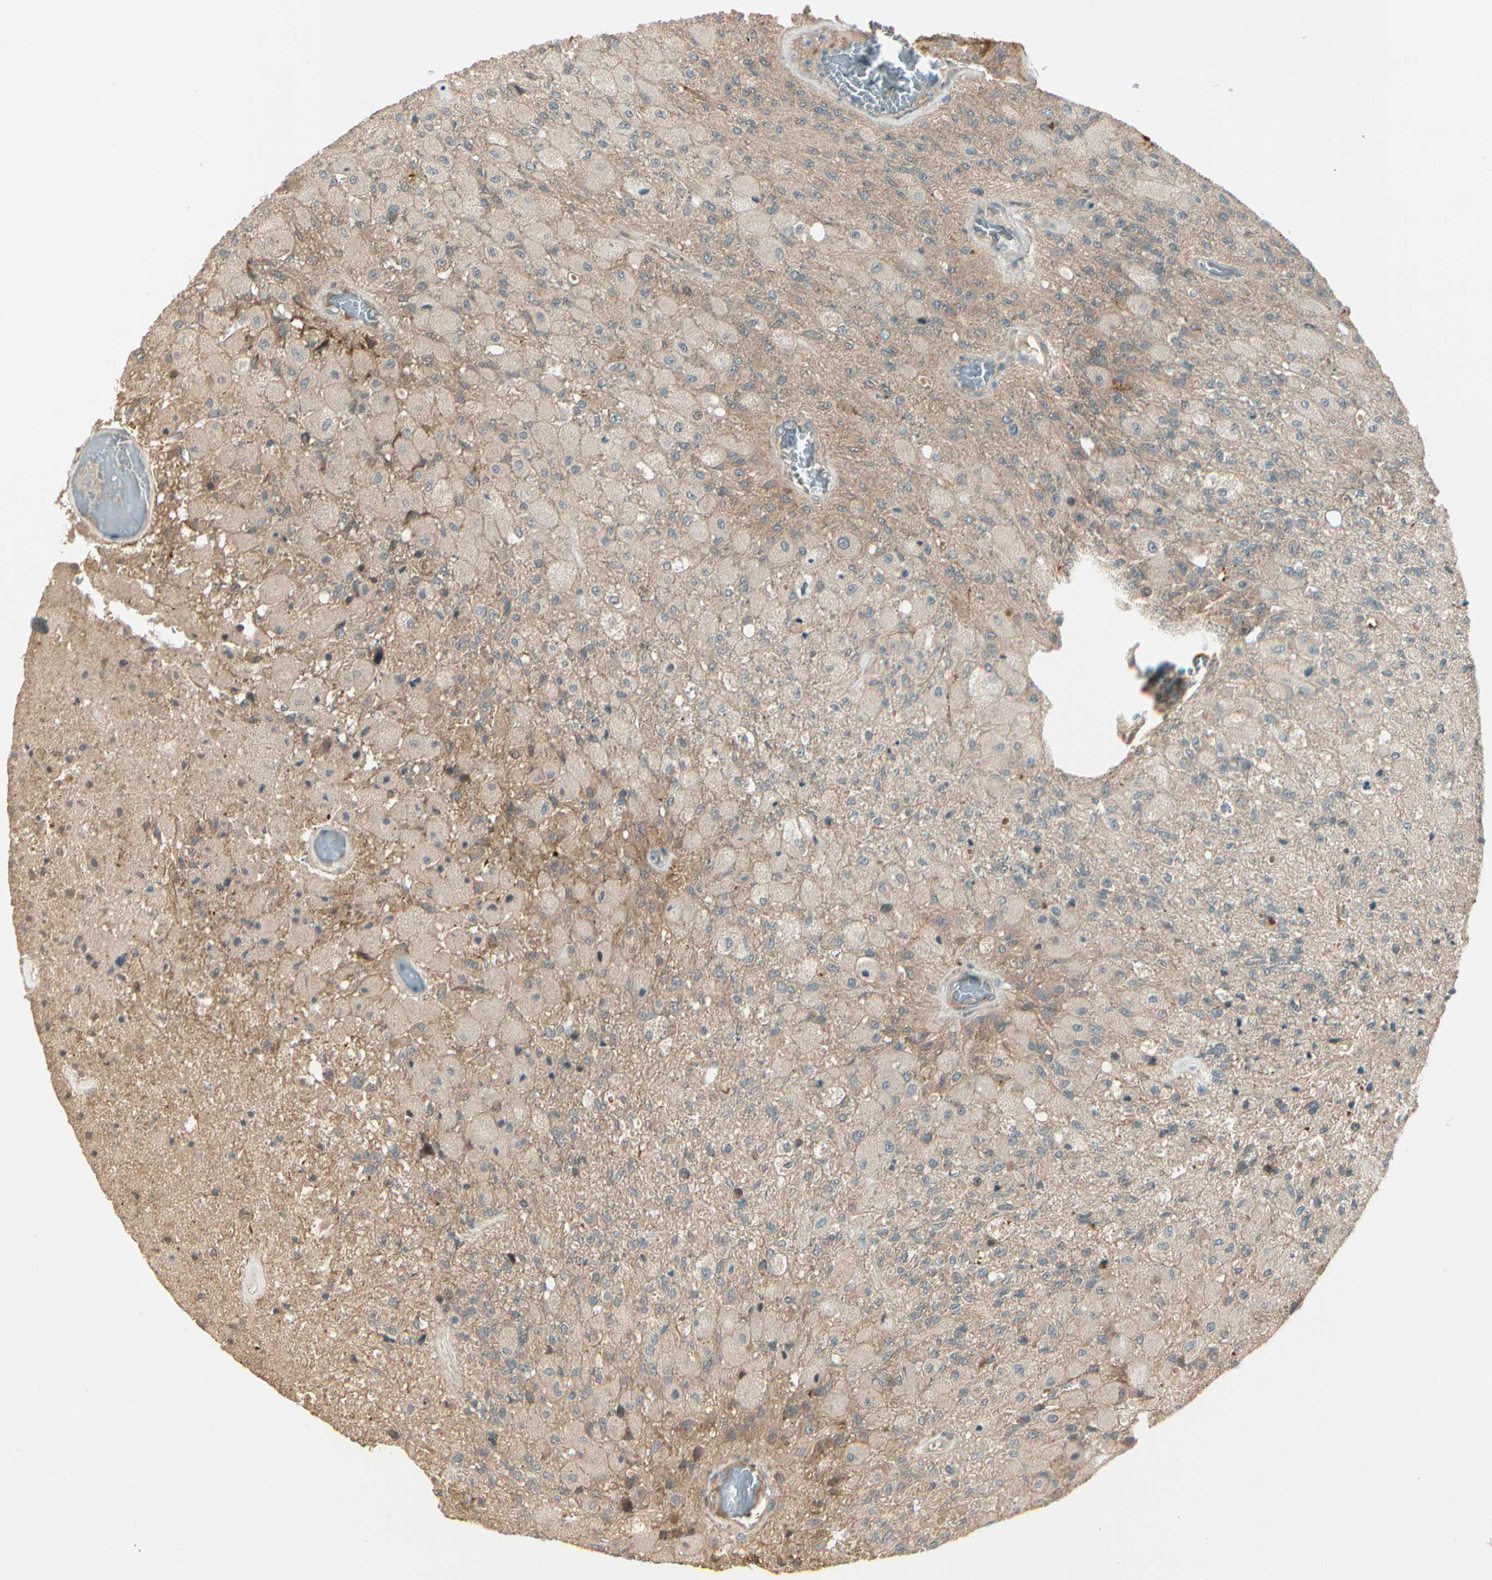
{"staining": {"intensity": "negative", "quantity": "none", "location": "none"}, "tissue": "glioma", "cell_type": "Tumor cells", "image_type": "cancer", "snomed": [{"axis": "morphology", "description": "Normal tissue, NOS"}, {"axis": "morphology", "description": "Glioma, malignant, High grade"}, {"axis": "topography", "description": "Cerebral cortex"}], "caption": "Image shows no protein expression in tumor cells of glioma tissue.", "gene": "ACVR1", "patient": {"sex": "male", "age": 77}}